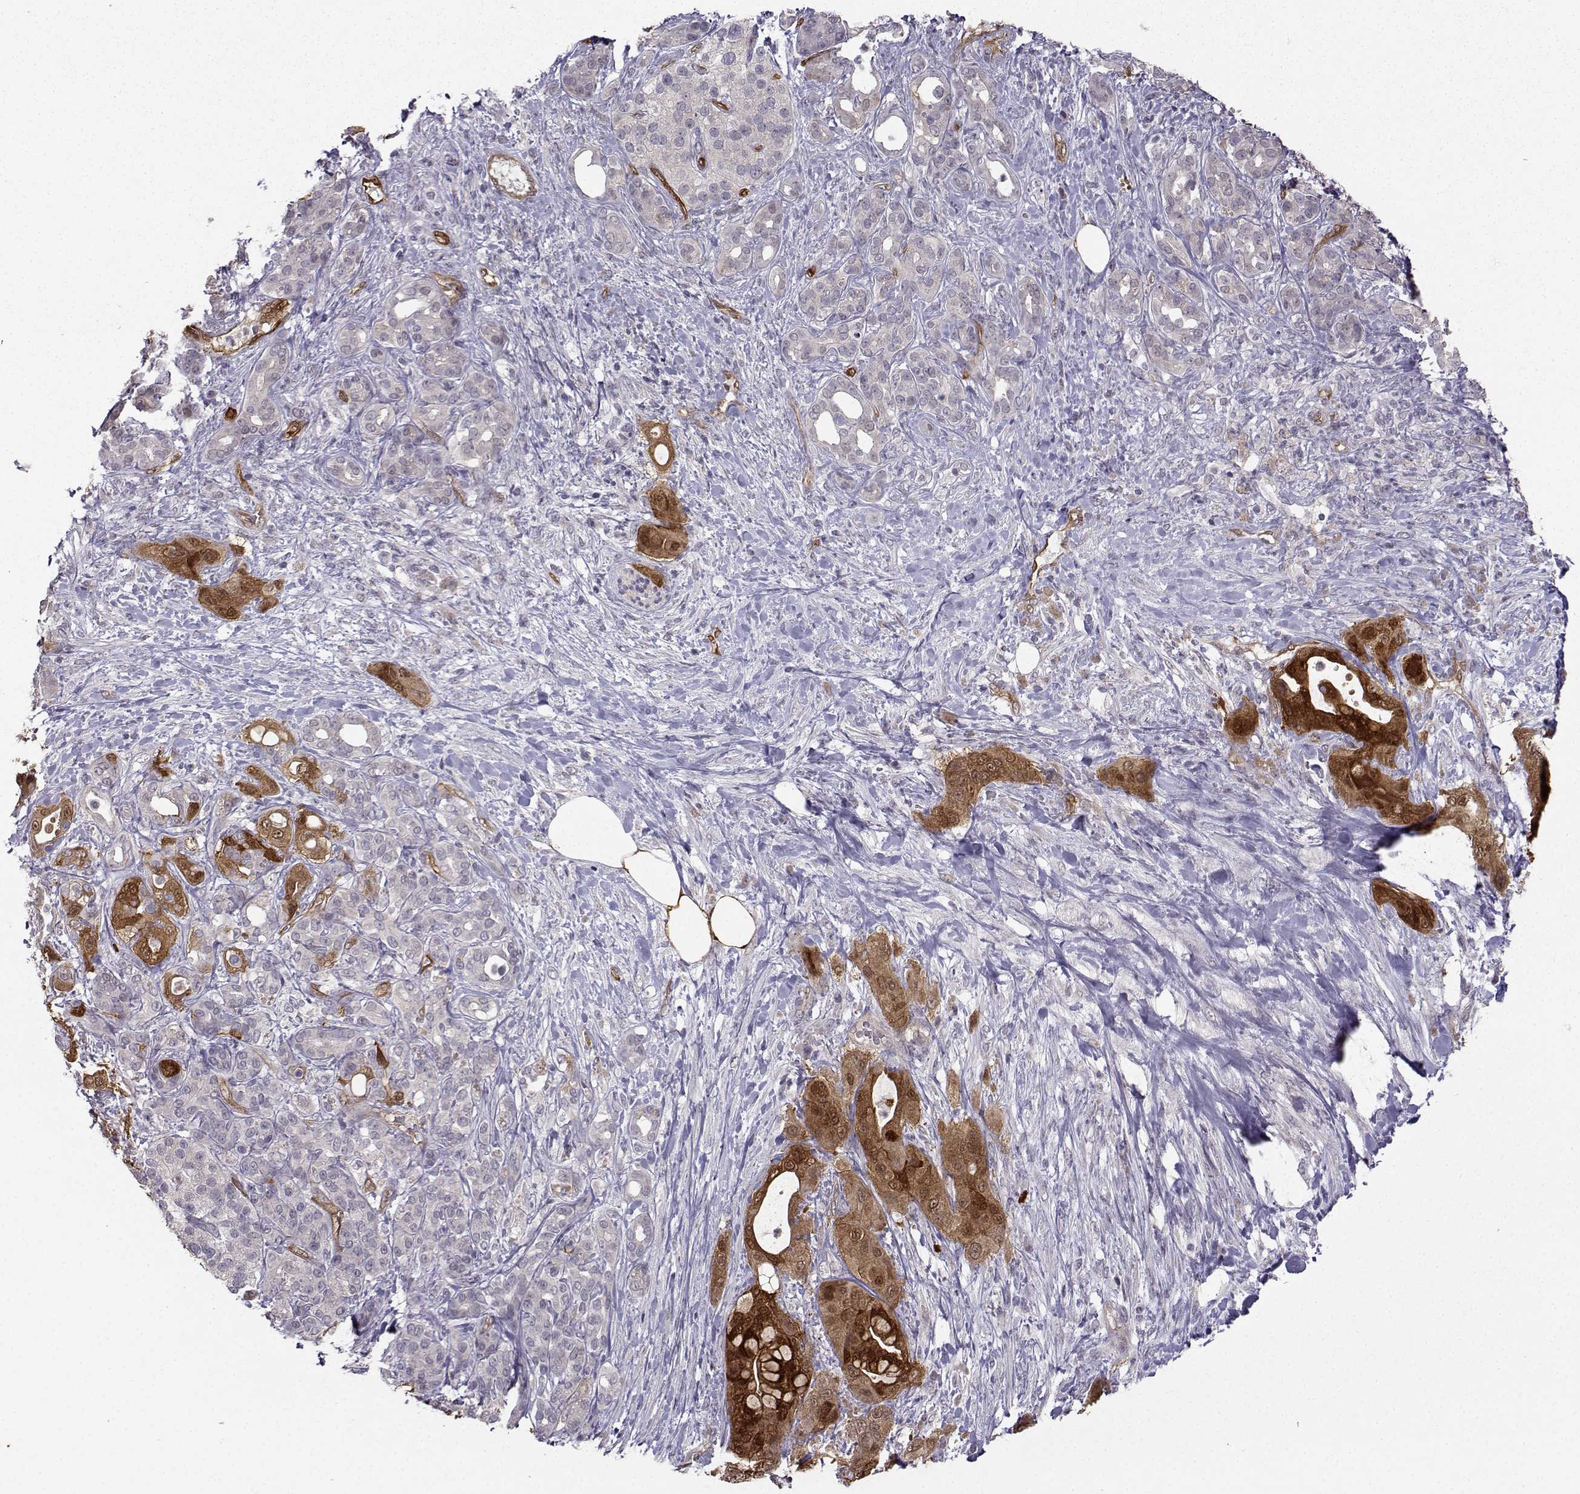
{"staining": {"intensity": "strong", "quantity": "25%-75%", "location": "cytoplasmic/membranous,nuclear"}, "tissue": "pancreatic cancer", "cell_type": "Tumor cells", "image_type": "cancer", "snomed": [{"axis": "morphology", "description": "Adenocarcinoma, NOS"}, {"axis": "topography", "description": "Pancreas"}], "caption": "A micrograph of human adenocarcinoma (pancreatic) stained for a protein shows strong cytoplasmic/membranous and nuclear brown staining in tumor cells.", "gene": "NQO1", "patient": {"sex": "male", "age": 71}}